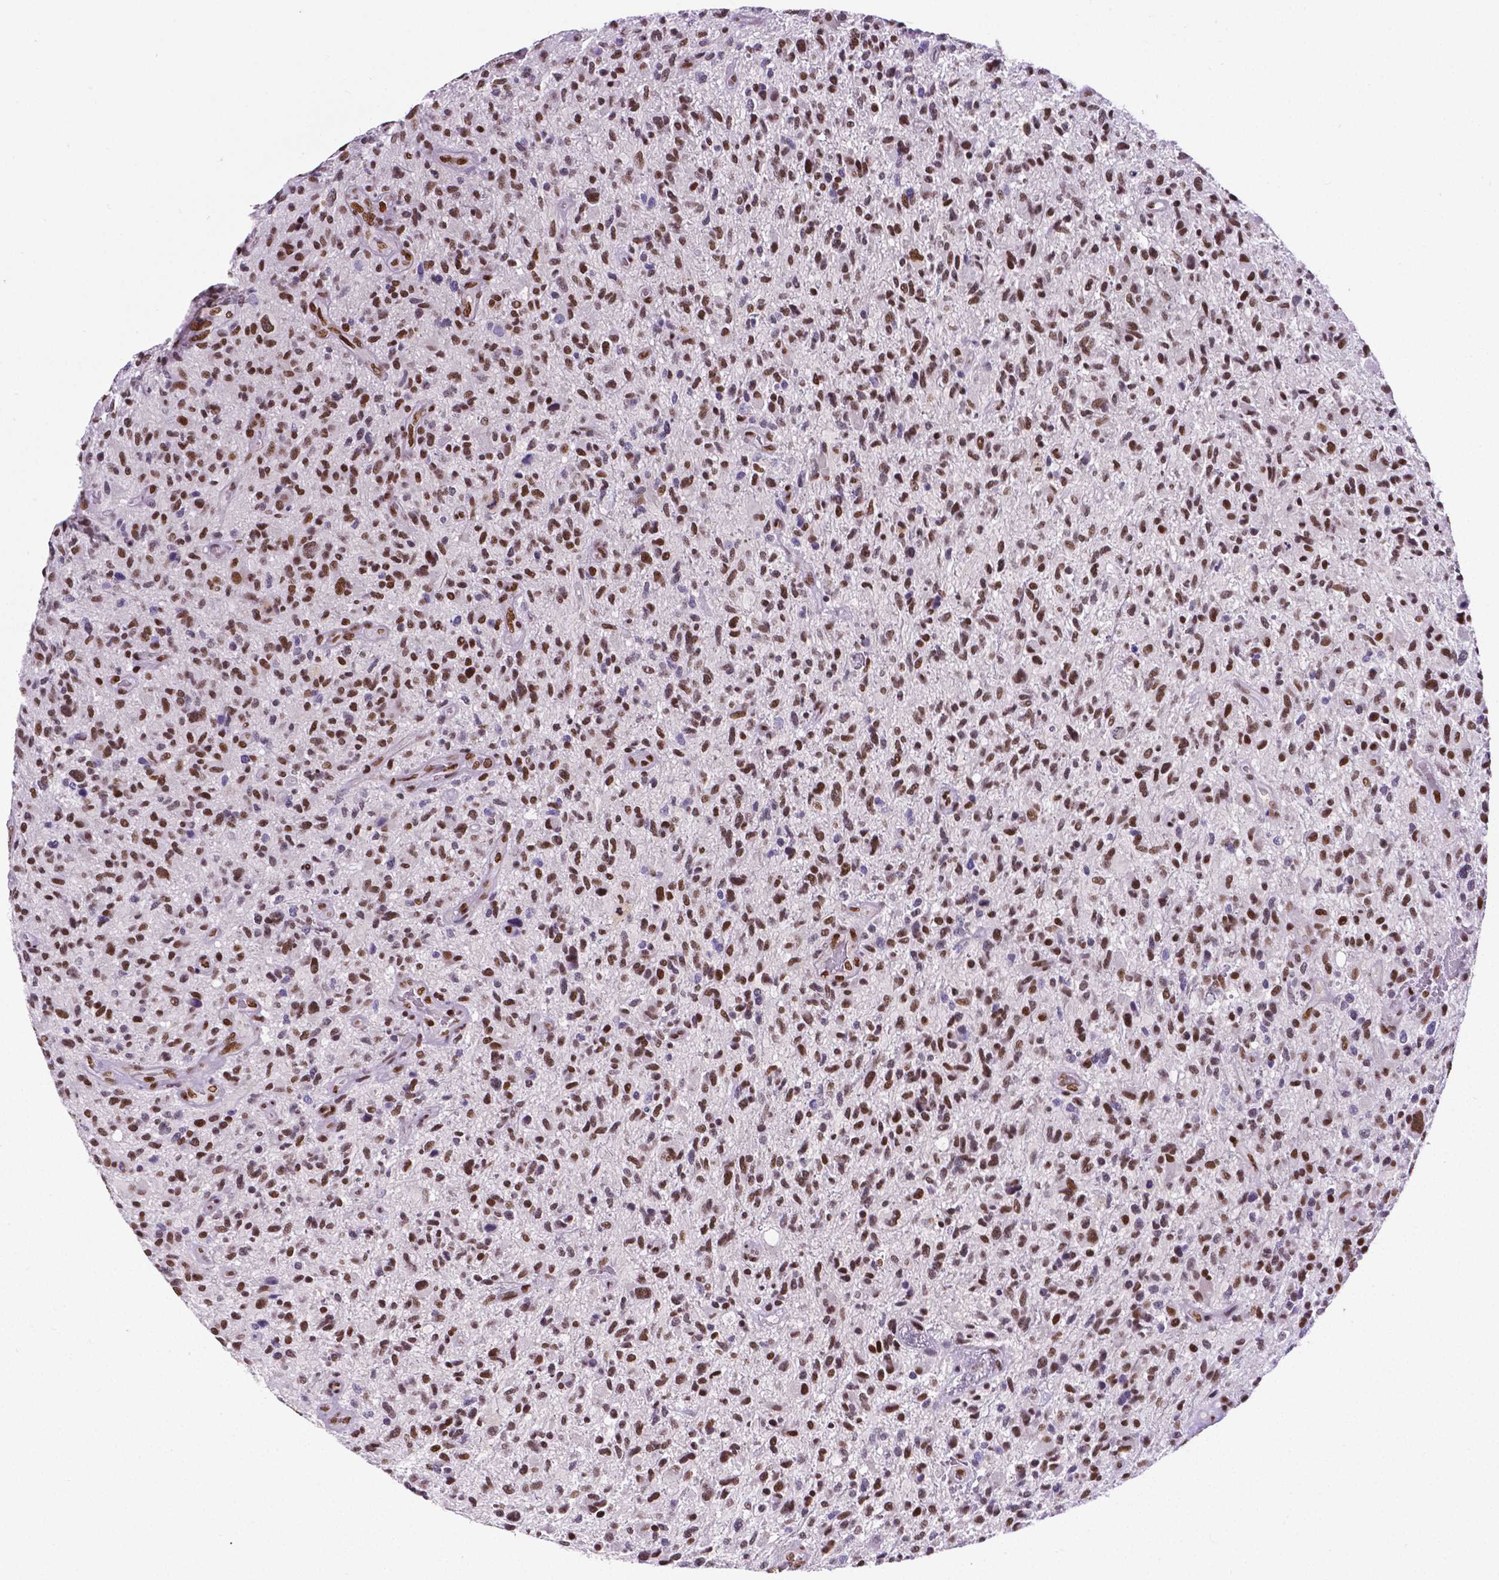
{"staining": {"intensity": "strong", "quantity": ">75%", "location": "nuclear"}, "tissue": "glioma", "cell_type": "Tumor cells", "image_type": "cancer", "snomed": [{"axis": "morphology", "description": "Glioma, malignant, High grade"}, {"axis": "topography", "description": "Brain"}], "caption": "Protein positivity by immunohistochemistry (IHC) reveals strong nuclear staining in about >75% of tumor cells in glioma.", "gene": "REST", "patient": {"sex": "male", "age": 47}}